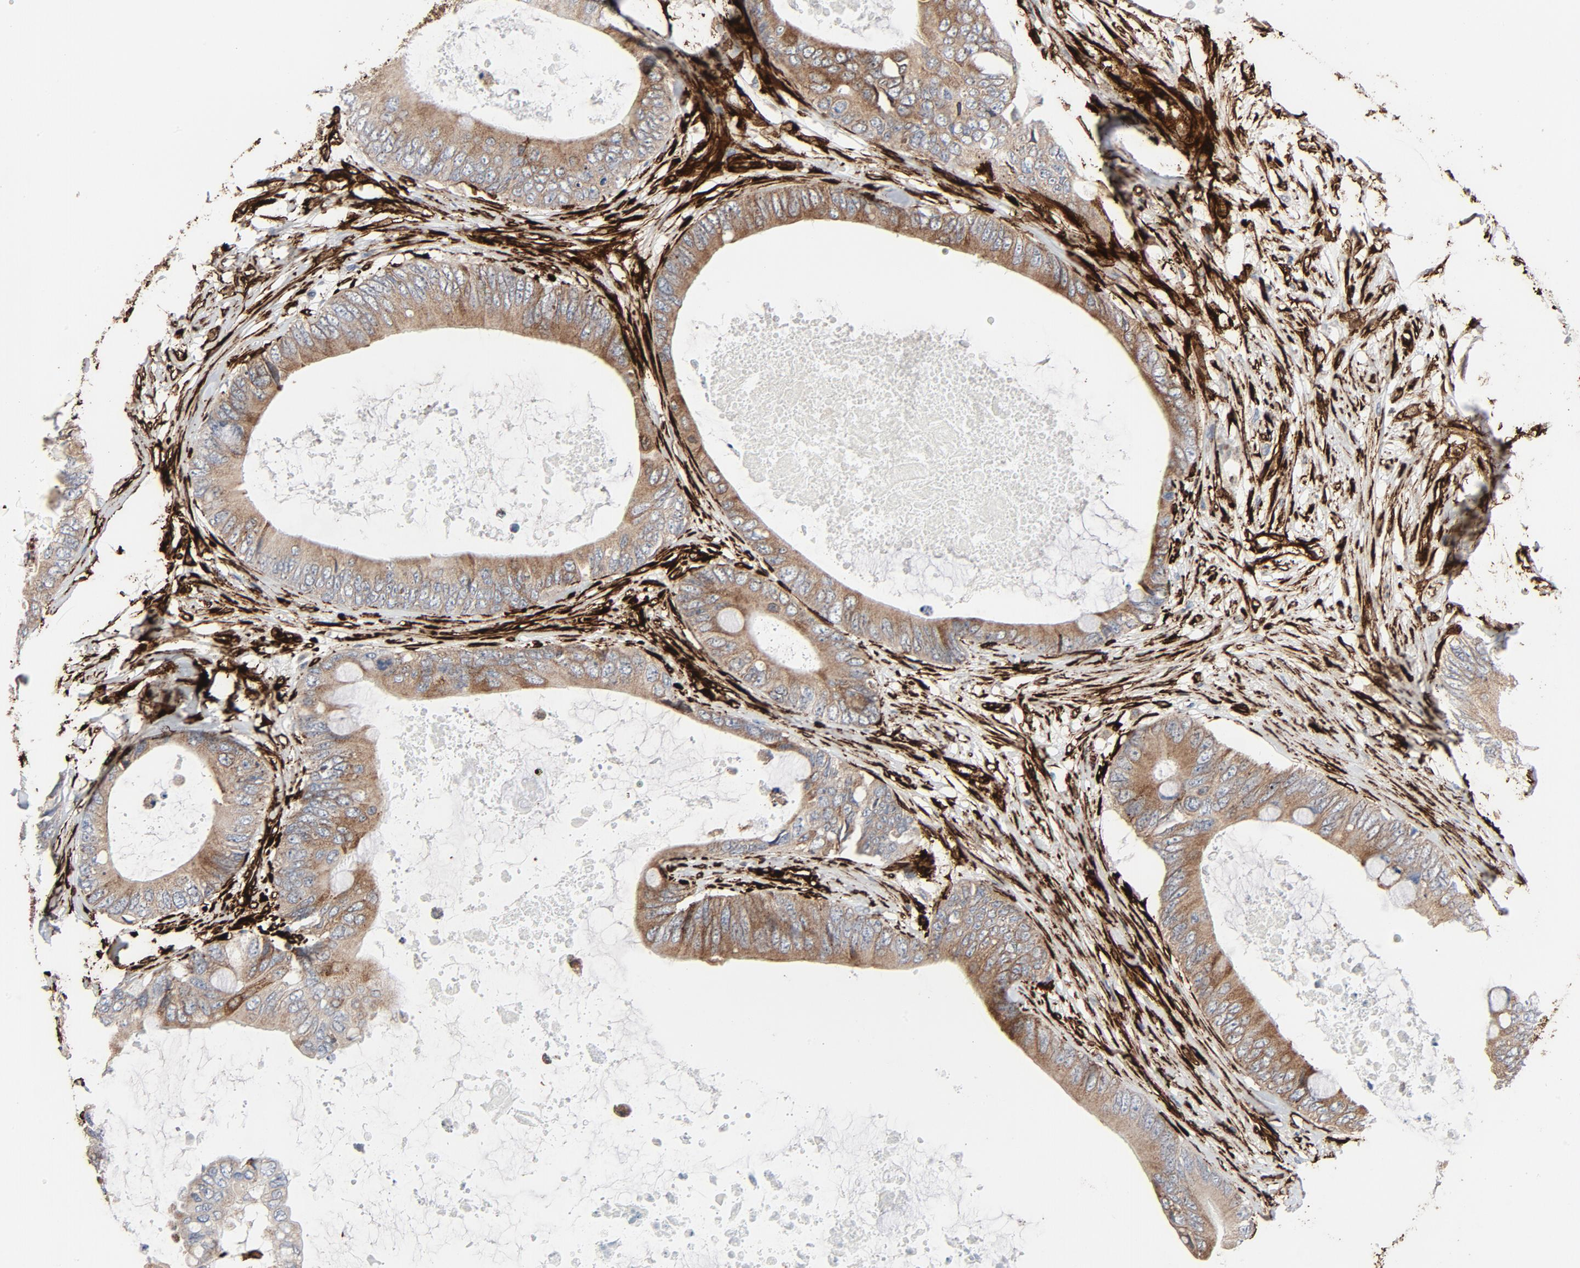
{"staining": {"intensity": "moderate", "quantity": ">75%", "location": "cytoplasmic/membranous"}, "tissue": "colorectal cancer", "cell_type": "Tumor cells", "image_type": "cancer", "snomed": [{"axis": "morphology", "description": "Normal tissue, NOS"}, {"axis": "morphology", "description": "Adenocarcinoma, NOS"}, {"axis": "topography", "description": "Rectum"}, {"axis": "topography", "description": "Peripheral nerve tissue"}], "caption": "Moderate cytoplasmic/membranous positivity for a protein is appreciated in approximately >75% of tumor cells of colorectal cancer using IHC.", "gene": "SERPINH1", "patient": {"sex": "female", "age": 77}}